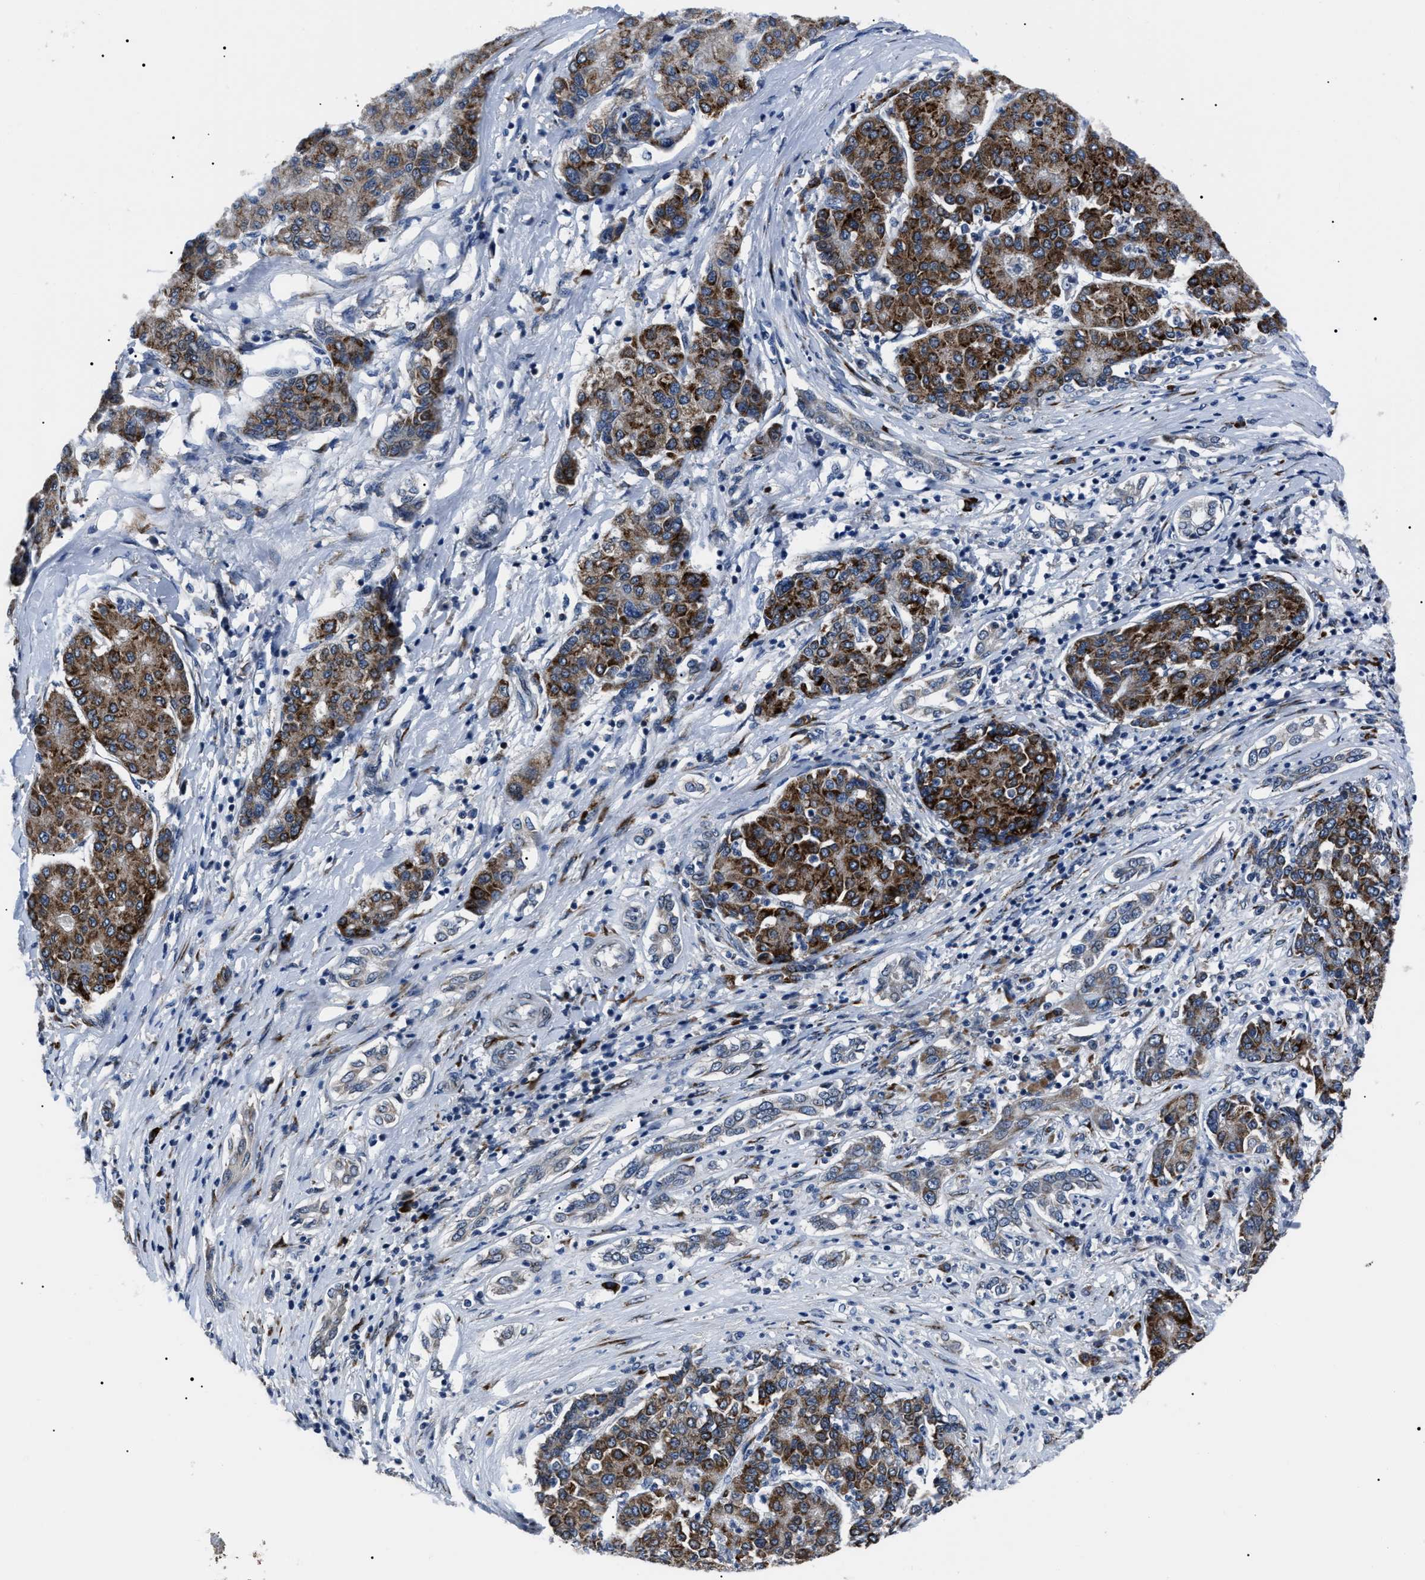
{"staining": {"intensity": "moderate", "quantity": ">75%", "location": "cytoplasmic/membranous"}, "tissue": "liver cancer", "cell_type": "Tumor cells", "image_type": "cancer", "snomed": [{"axis": "morphology", "description": "Carcinoma, Hepatocellular, NOS"}, {"axis": "topography", "description": "Liver"}], "caption": "A medium amount of moderate cytoplasmic/membranous positivity is present in about >75% of tumor cells in liver hepatocellular carcinoma tissue. (Stains: DAB in brown, nuclei in blue, Microscopy: brightfield microscopy at high magnification).", "gene": "LRRC14", "patient": {"sex": "male", "age": 65}}